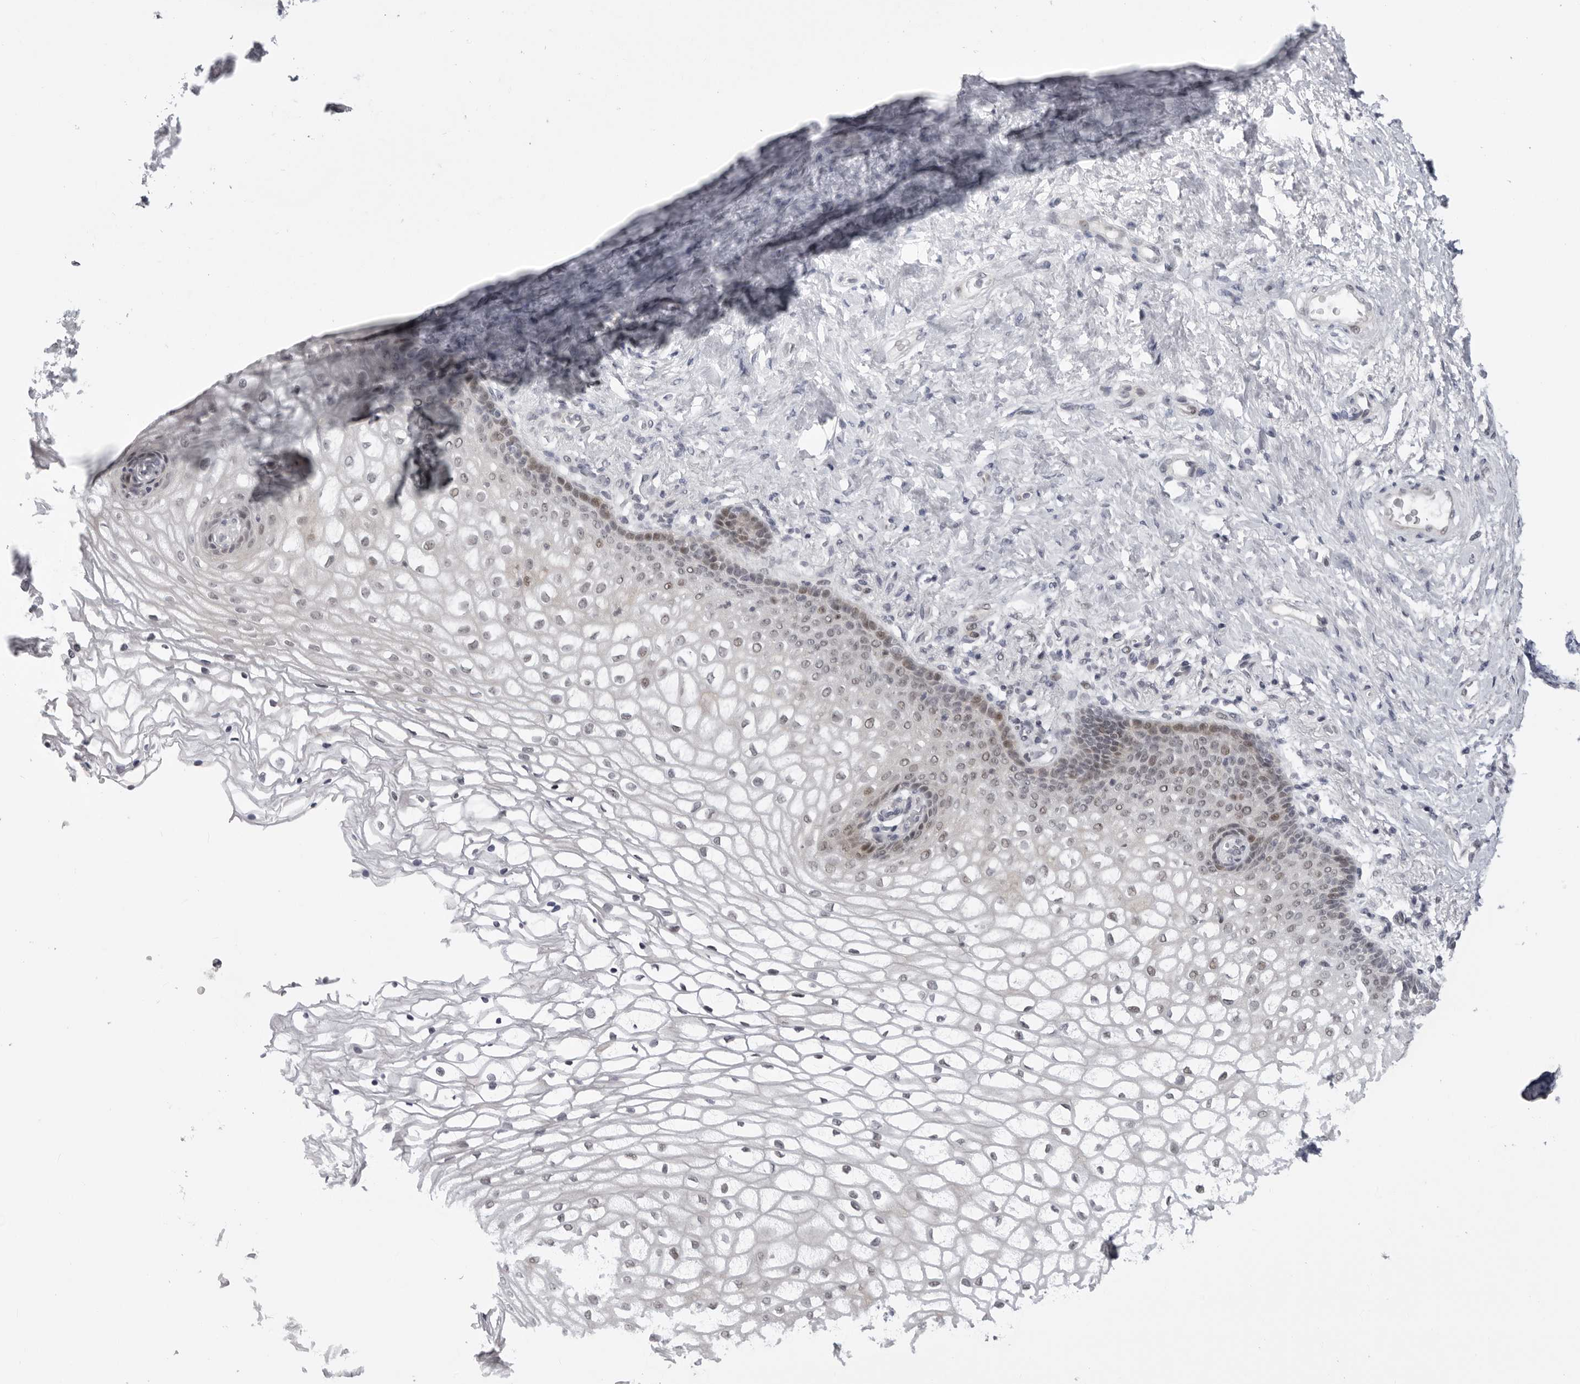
{"staining": {"intensity": "moderate", "quantity": "25%-75%", "location": "nuclear"}, "tissue": "vagina", "cell_type": "Squamous epithelial cells", "image_type": "normal", "snomed": [{"axis": "morphology", "description": "Normal tissue, NOS"}, {"axis": "topography", "description": "Vagina"}], "caption": "This image displays immunohistochemistry (IHC) staining of unremarkable human vagina, with medium moderate nuclear staining in approximately 25%-75% of squamous epithelial cells.", "gene": "ALPK2", "patient": {"sex": "female", "age": 60}}